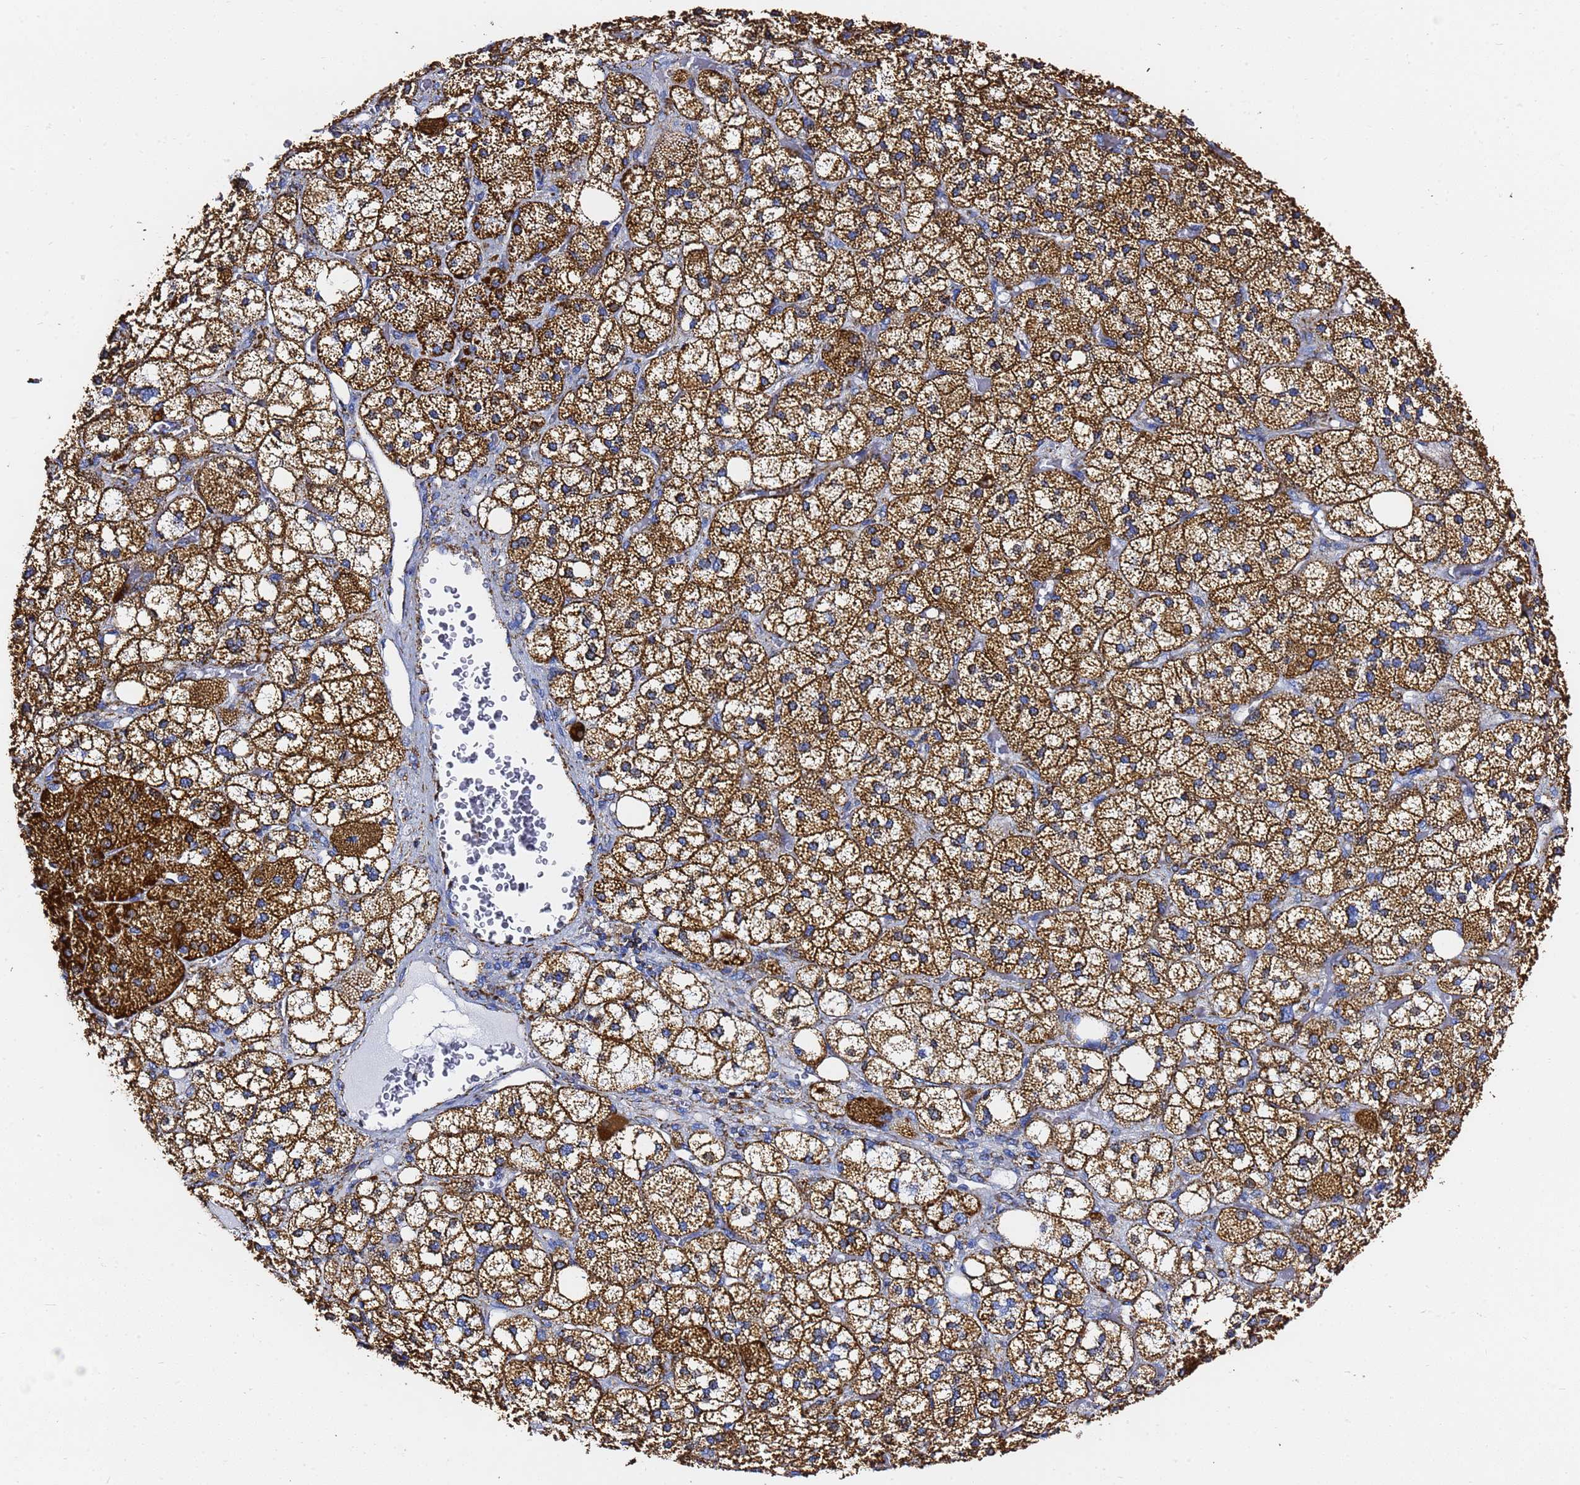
{"staining": {"intensity": "strong", "quantity": ">75%", "location": "cytoplasmic/membranous"}, "tissue": "adrenal gland", "cell_type": "Glandular cells", "image_type": "normal", "snomed": [{"axis": "morphology", "description": "Normal tissue, NOS"}, {"axis": "topography", "description": "Adrenal gland"}], "caption": "A brown stain highlights strong cytoplasmic/membranous positivity of a protein in glandular cells of normal adrenal gland.", "gene": "PHB2", "patient": {"sex": "male", "age": 61}}